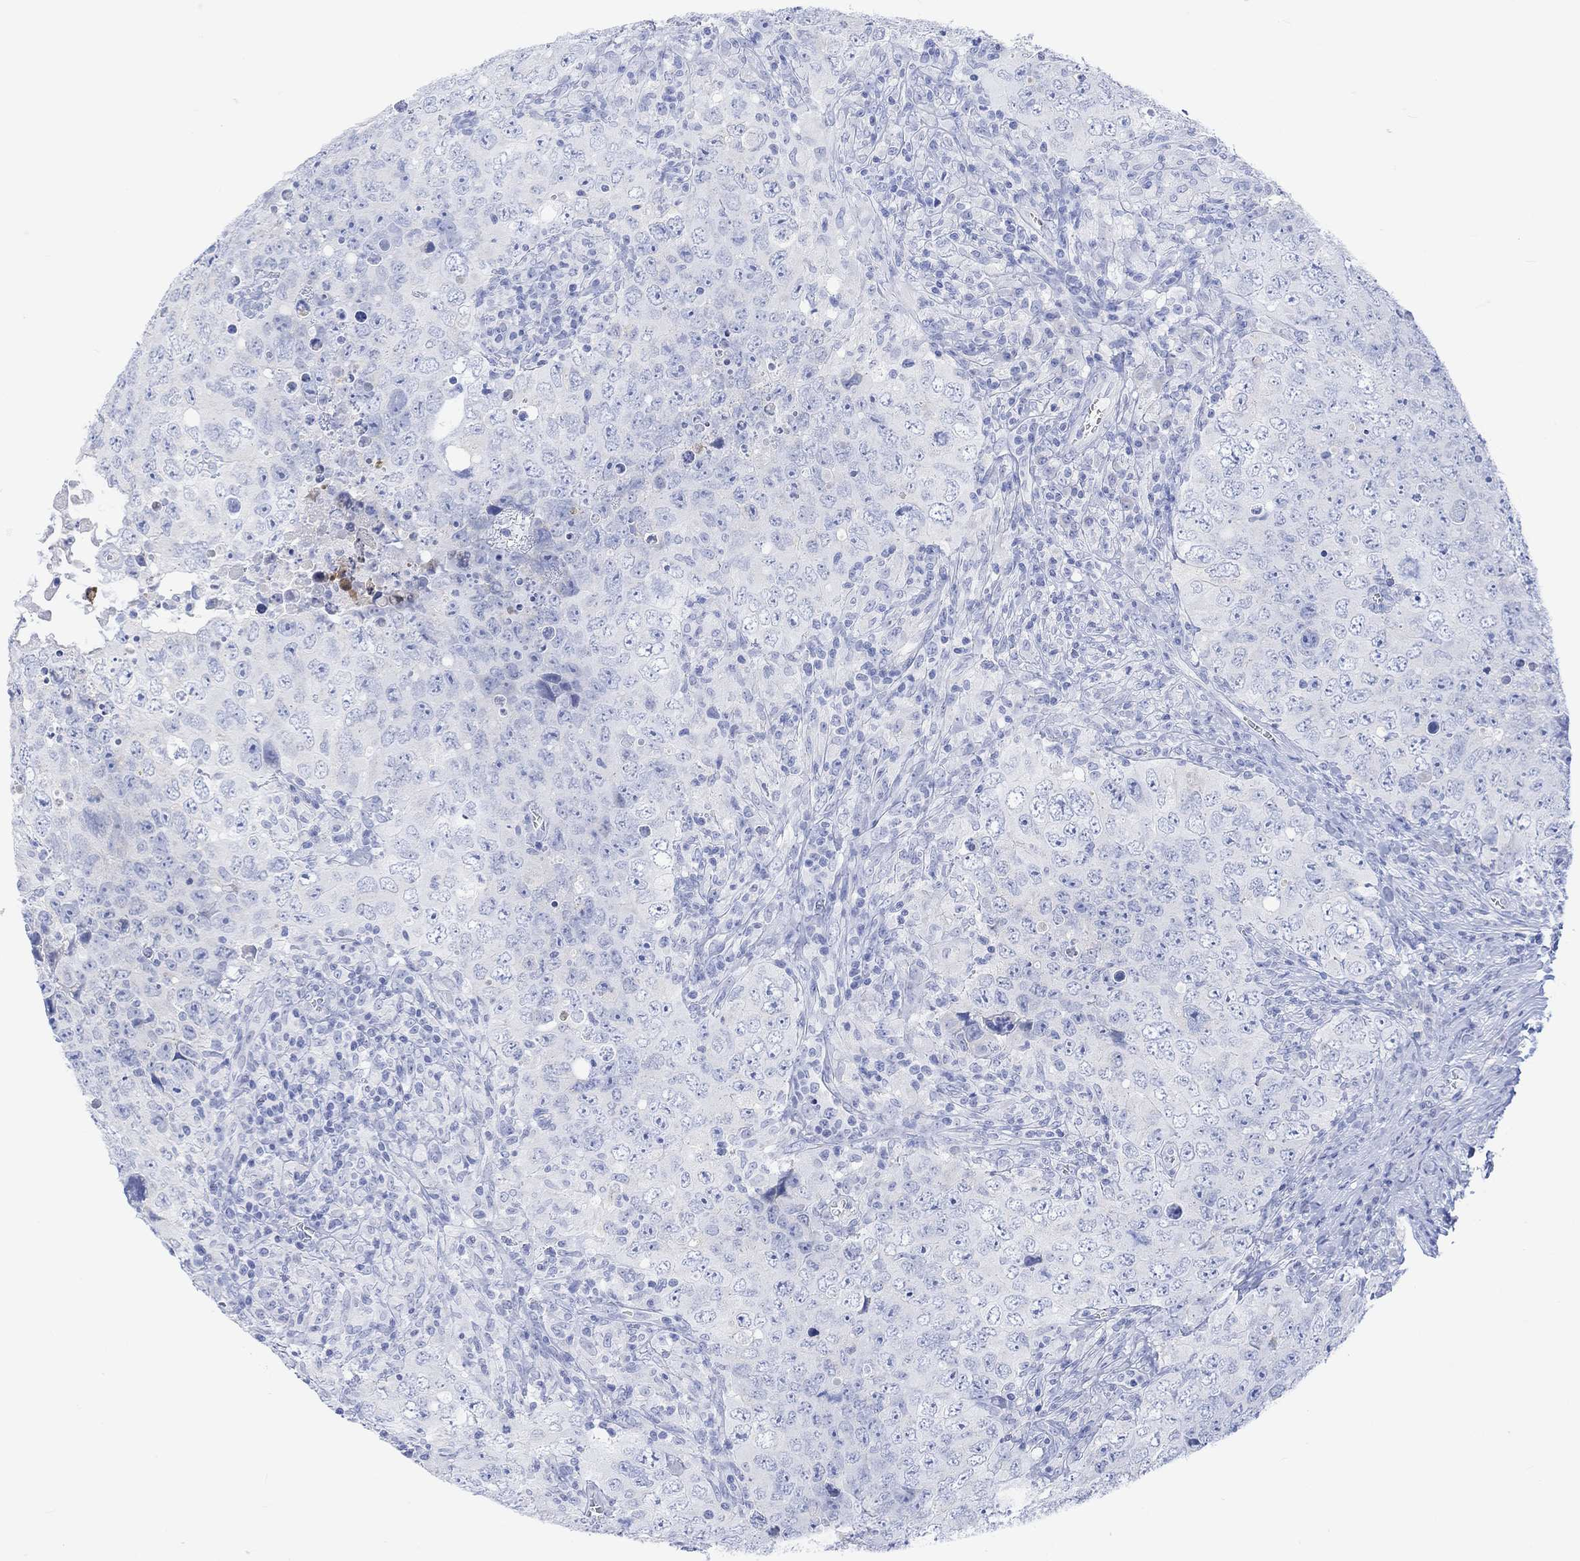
{"staining": {"intensity": "negative", "quantity": "none", "location": "none"}, "tissue": "testis cancer", "cell_type": "Tumor cells", "image_type": "cancer", "snomed": [{"axis": "morphology", "description": "Seminoma, NOS"}, {"axis": "topography", "description": "Testis"}], "caption": "Tumor cells are negative for protein expression in human testis cancer.", "gene": "CALCA", "patient": {"sex": "male", "age": 34}}